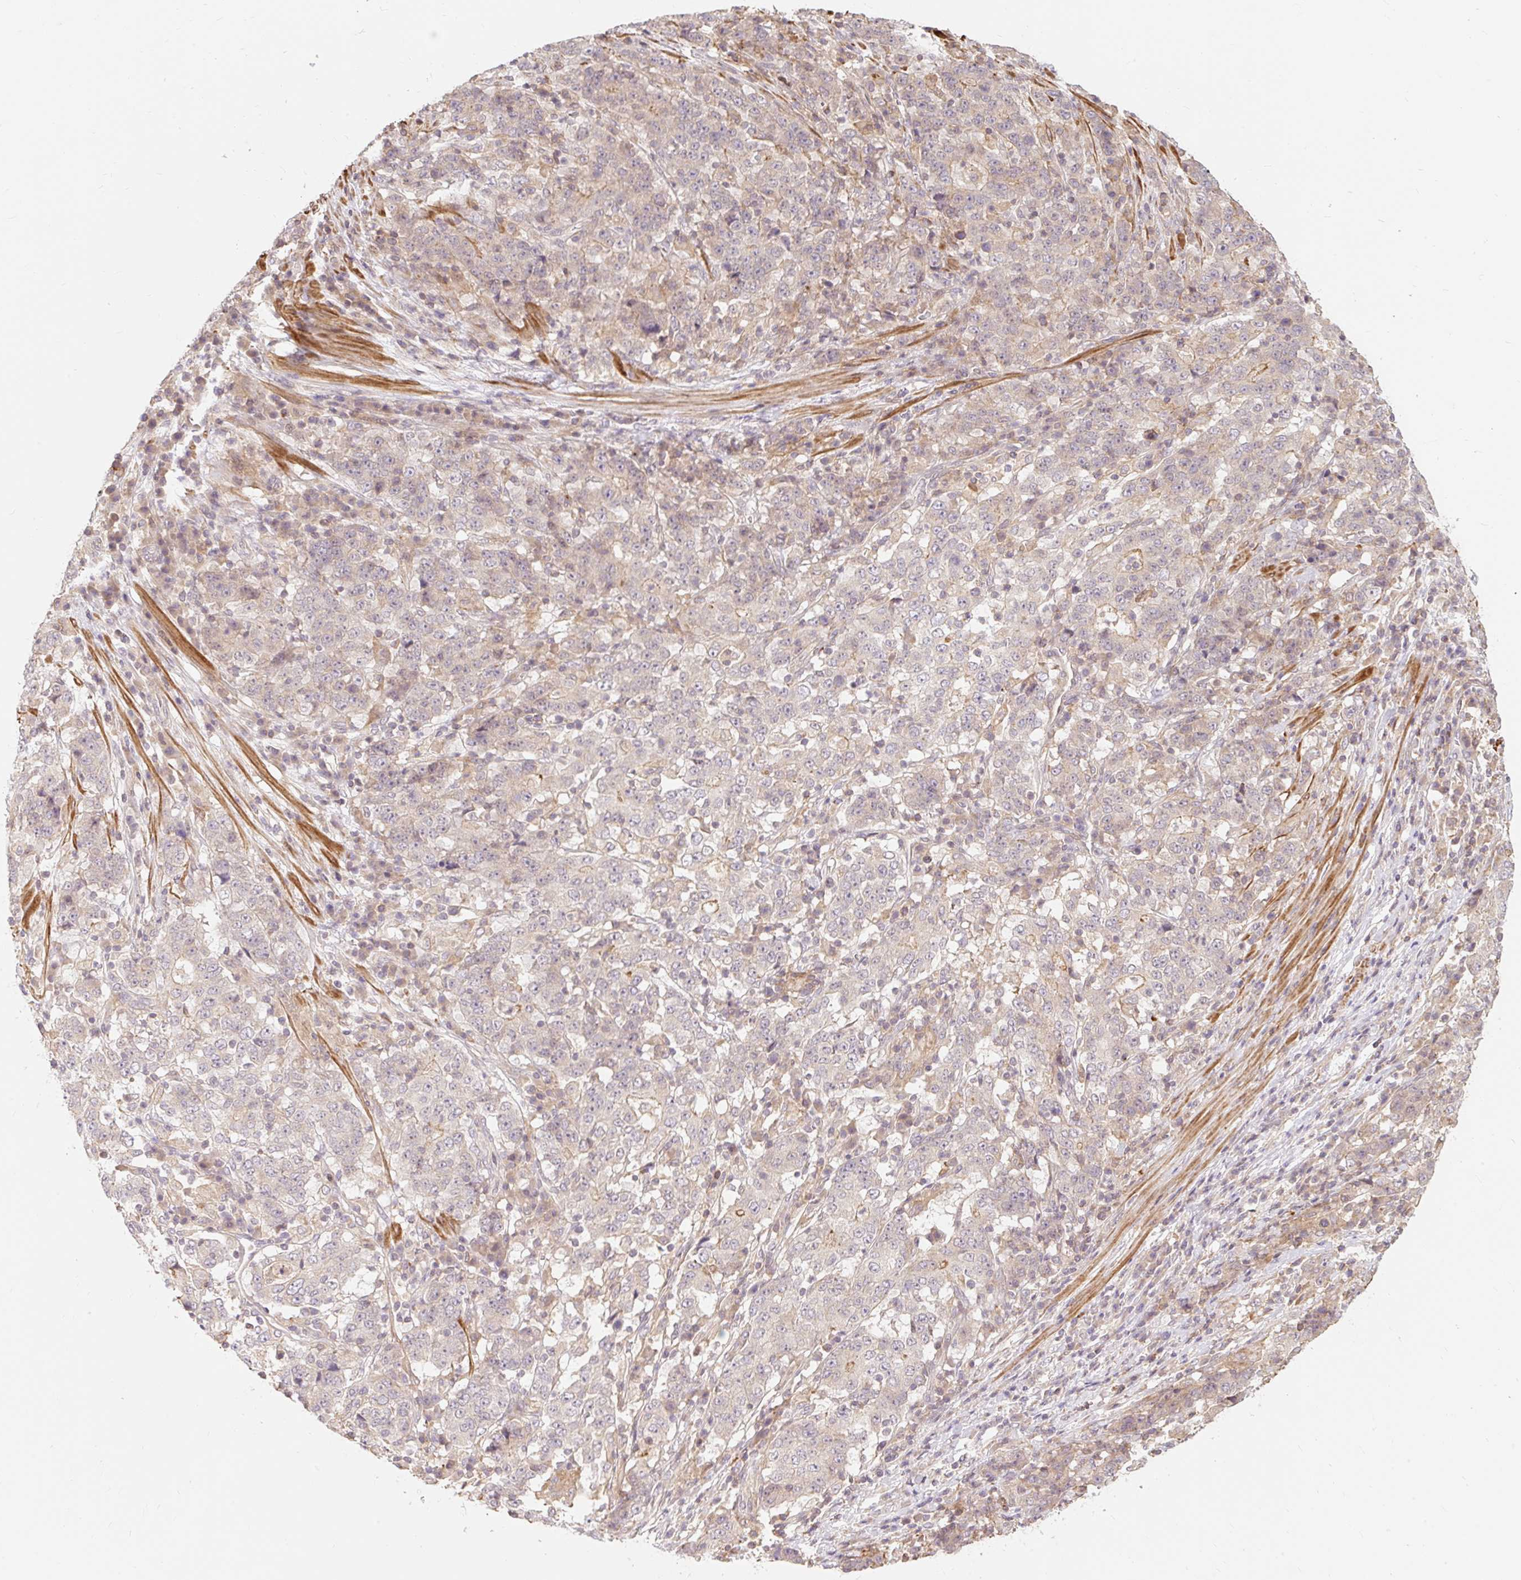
{"staining": {"intensity": "weak", "quantity": "<25%", "location": "cytoplasmic/membranous"}, "tissue": "stomach cancer", "cell_type": "Tumor cells", "image_type": "cancer", "snomed": [{"axis": "morphology", "description": "Adenocarcinoma, NOS"}, {"axis": "topography", "description": "Stomach"}], "caption": "Tumor cells show no significant protein expression in stomach cancer (adenocarcinoma).", "gene": "EMC10", "patient": {"sex": "male", "age": 59}}